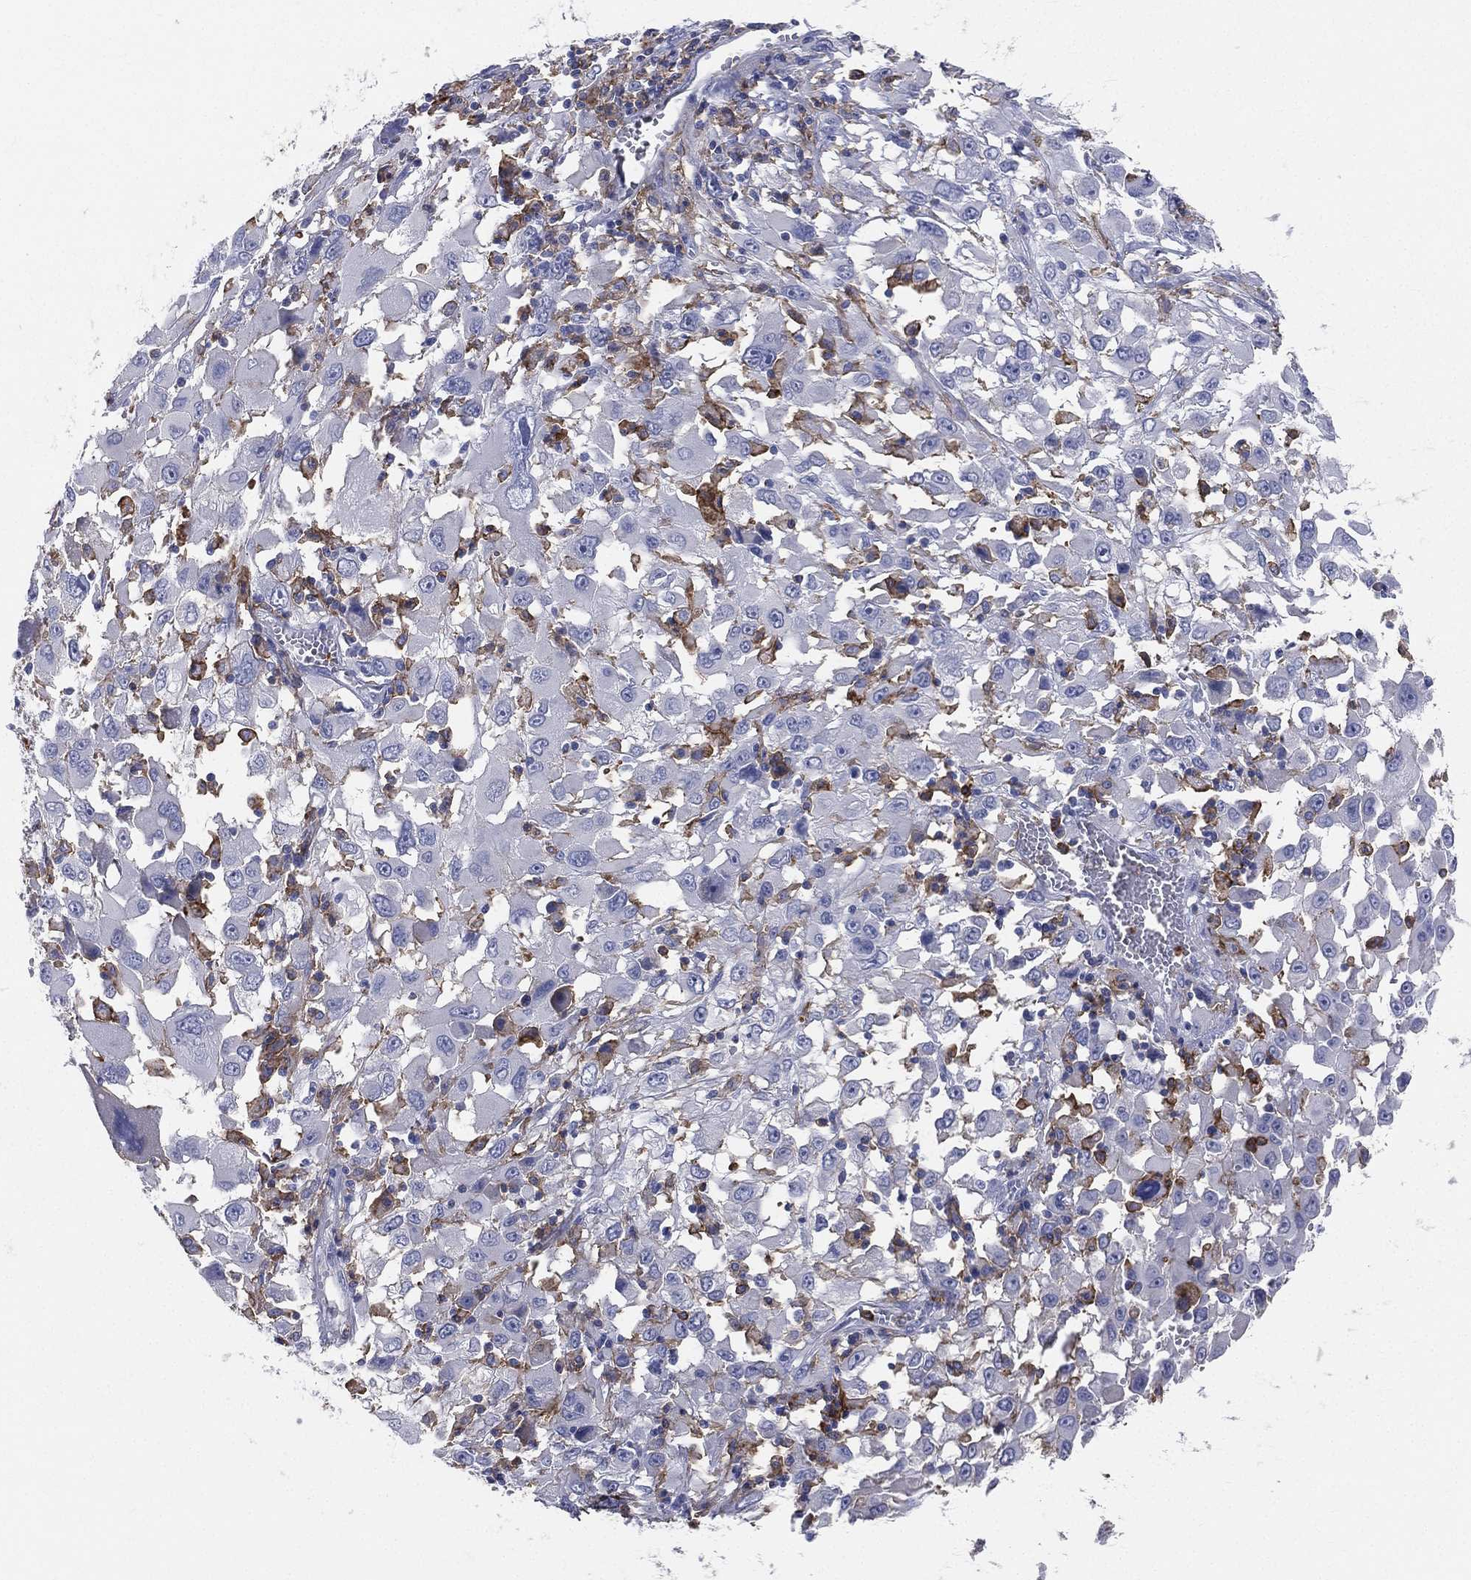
{"staining": {"intensity": "negative", "quantity": "none", "location": "none"}, "tissue": "melanoma", "cell_type": "Tumor cells", "image_type": "cancer", "snomed": [{"axis": "morphology", "description": "Malignant melanoma, Metastatic site"}, {"axis": "topography", "description": "Soft tissue"}], "caption": "Tumor cells are negative for protein expression in human melanoma. (DAB immunohistochemistry (IHC) with hematoxylin counter stain).", "gene": "CD33", "patient": {"sex": "male", "age": 50}}